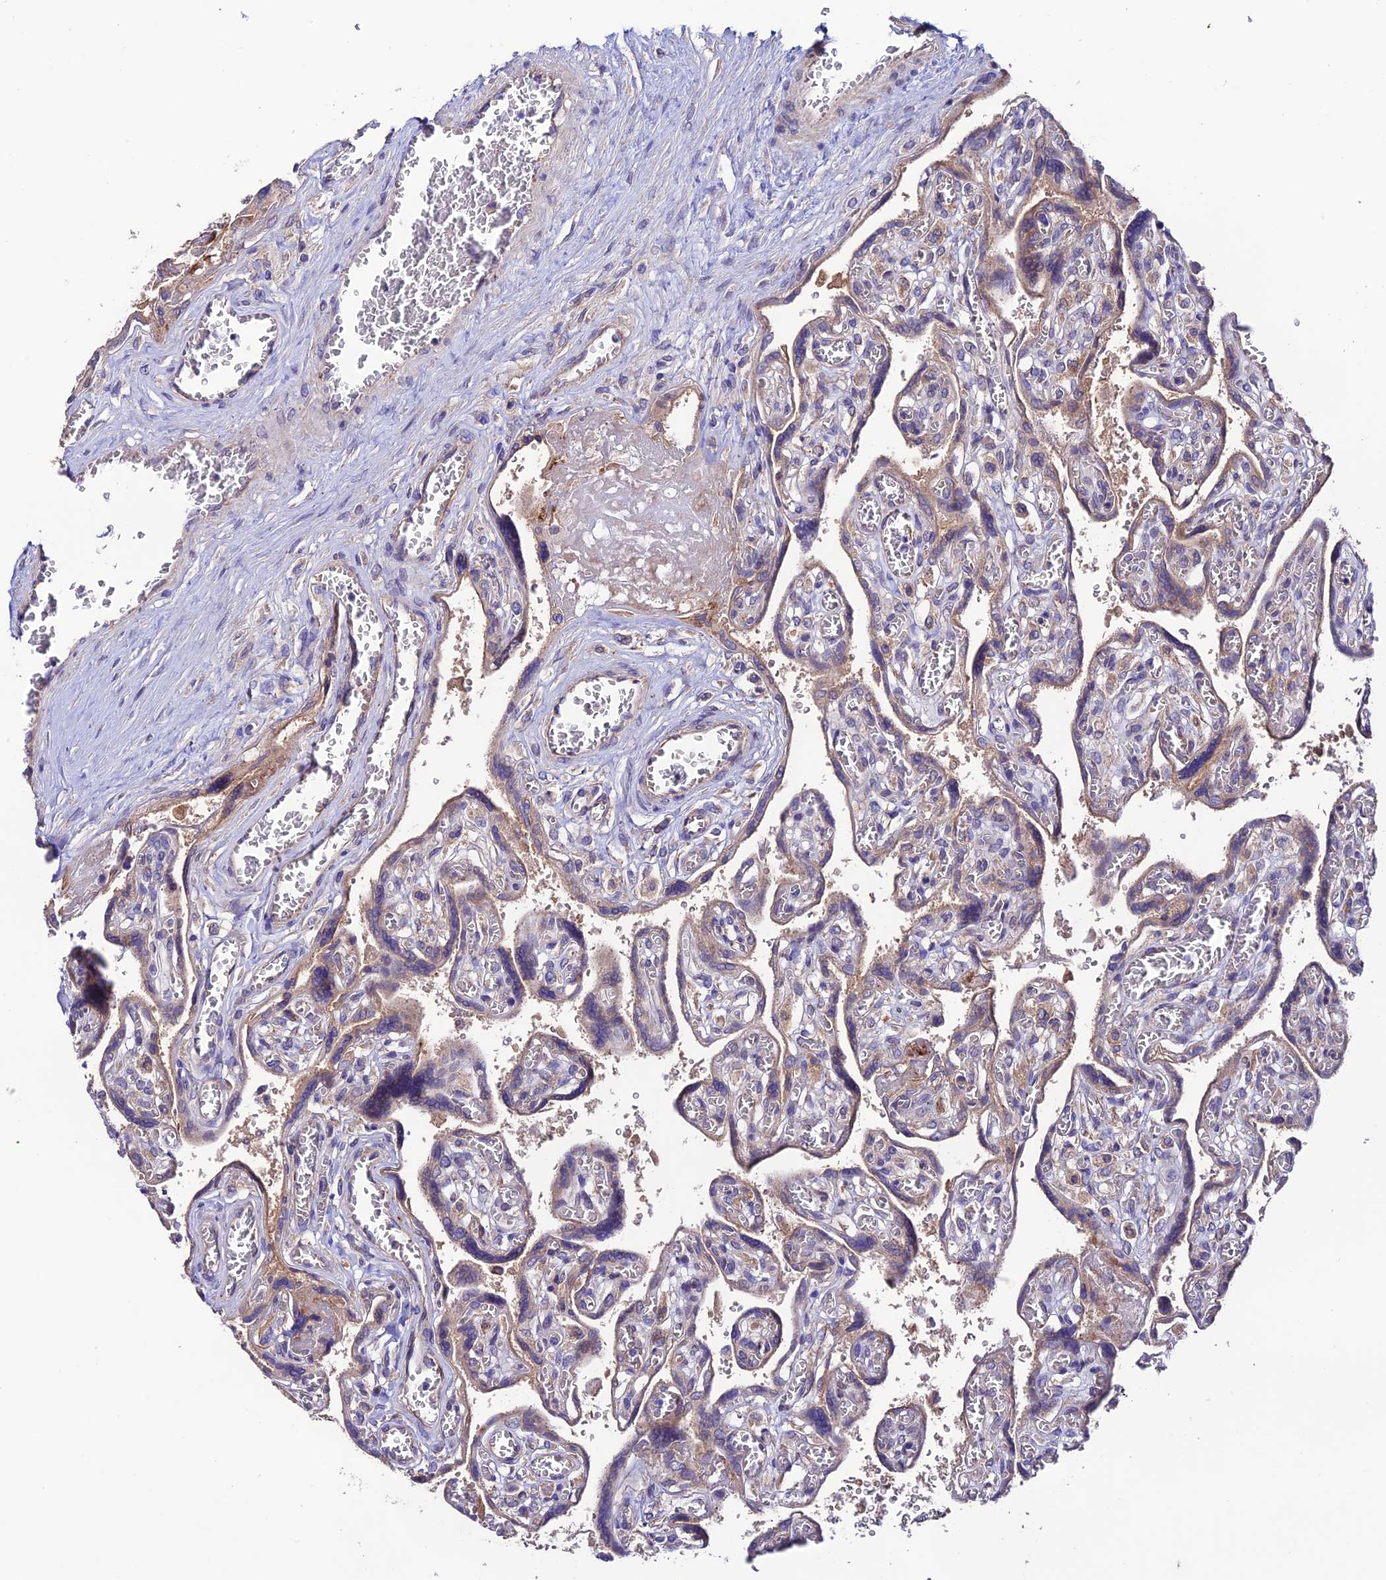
{"staining": {"intensity": "moderate", "quantity": "25%-75%", "location": "cytoplasmic/membranous"}, "tissue": "placenta", "cell_type": "Trophoblastic cells", "image_type": "normal", "snomed": [{"axis": "morphology", "description": "Normal tissue, NOS"}, {"axis": "topography", "description": "Placenta"}], "caption": "A high-resolution micrograph shows IHC staining of normal placenta, which reveals moderate cytoplasmic/membranous positivity in about 25%-75% of trophoblastic cells.", "gene": "BRME1", "patient": {"sex": "female", "age": 39}}